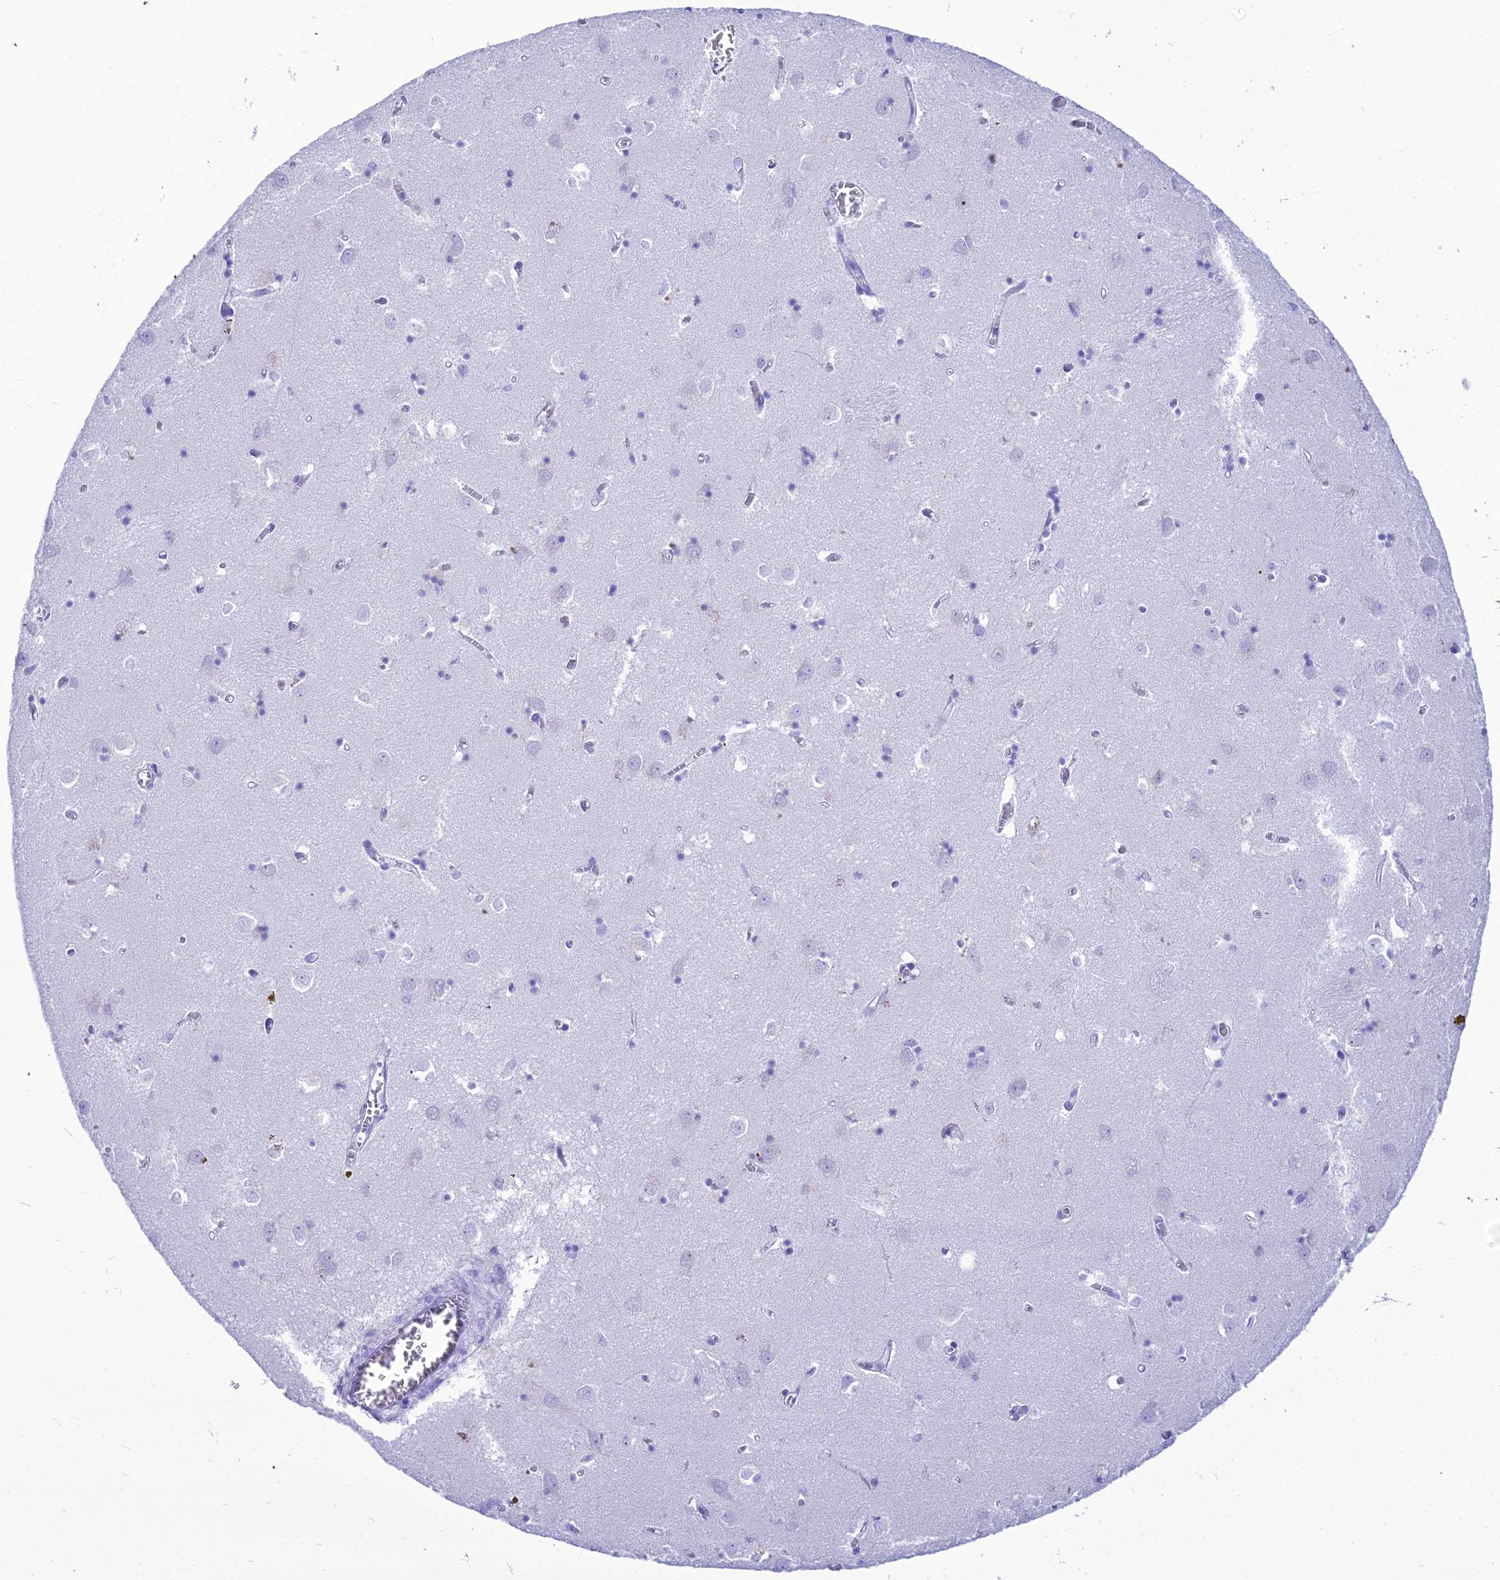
{"staining": {"intensity": "negative", "quantity": "none", "location": "none"}, "tissue": "caudate", "cell_type": "Glial cells", "image_type": "normal", "snomed": [{"axis": "morphology", "description": "Normal tissue, NOS"}, {"axis": "topography", "description": "Lateral ventricle wall"}], "caption": "A high-resolution histopathology image shows immunohistochemistry staining of normal caudate, which exhibits no significant staining in glial cells. (DAB (3,3'-diaminobenzidine) immunohistochemistry (IHC) with hematoxylin counter stain).", "gene": "PNMA5", "patient": {"sex": "male", "age": 70}}